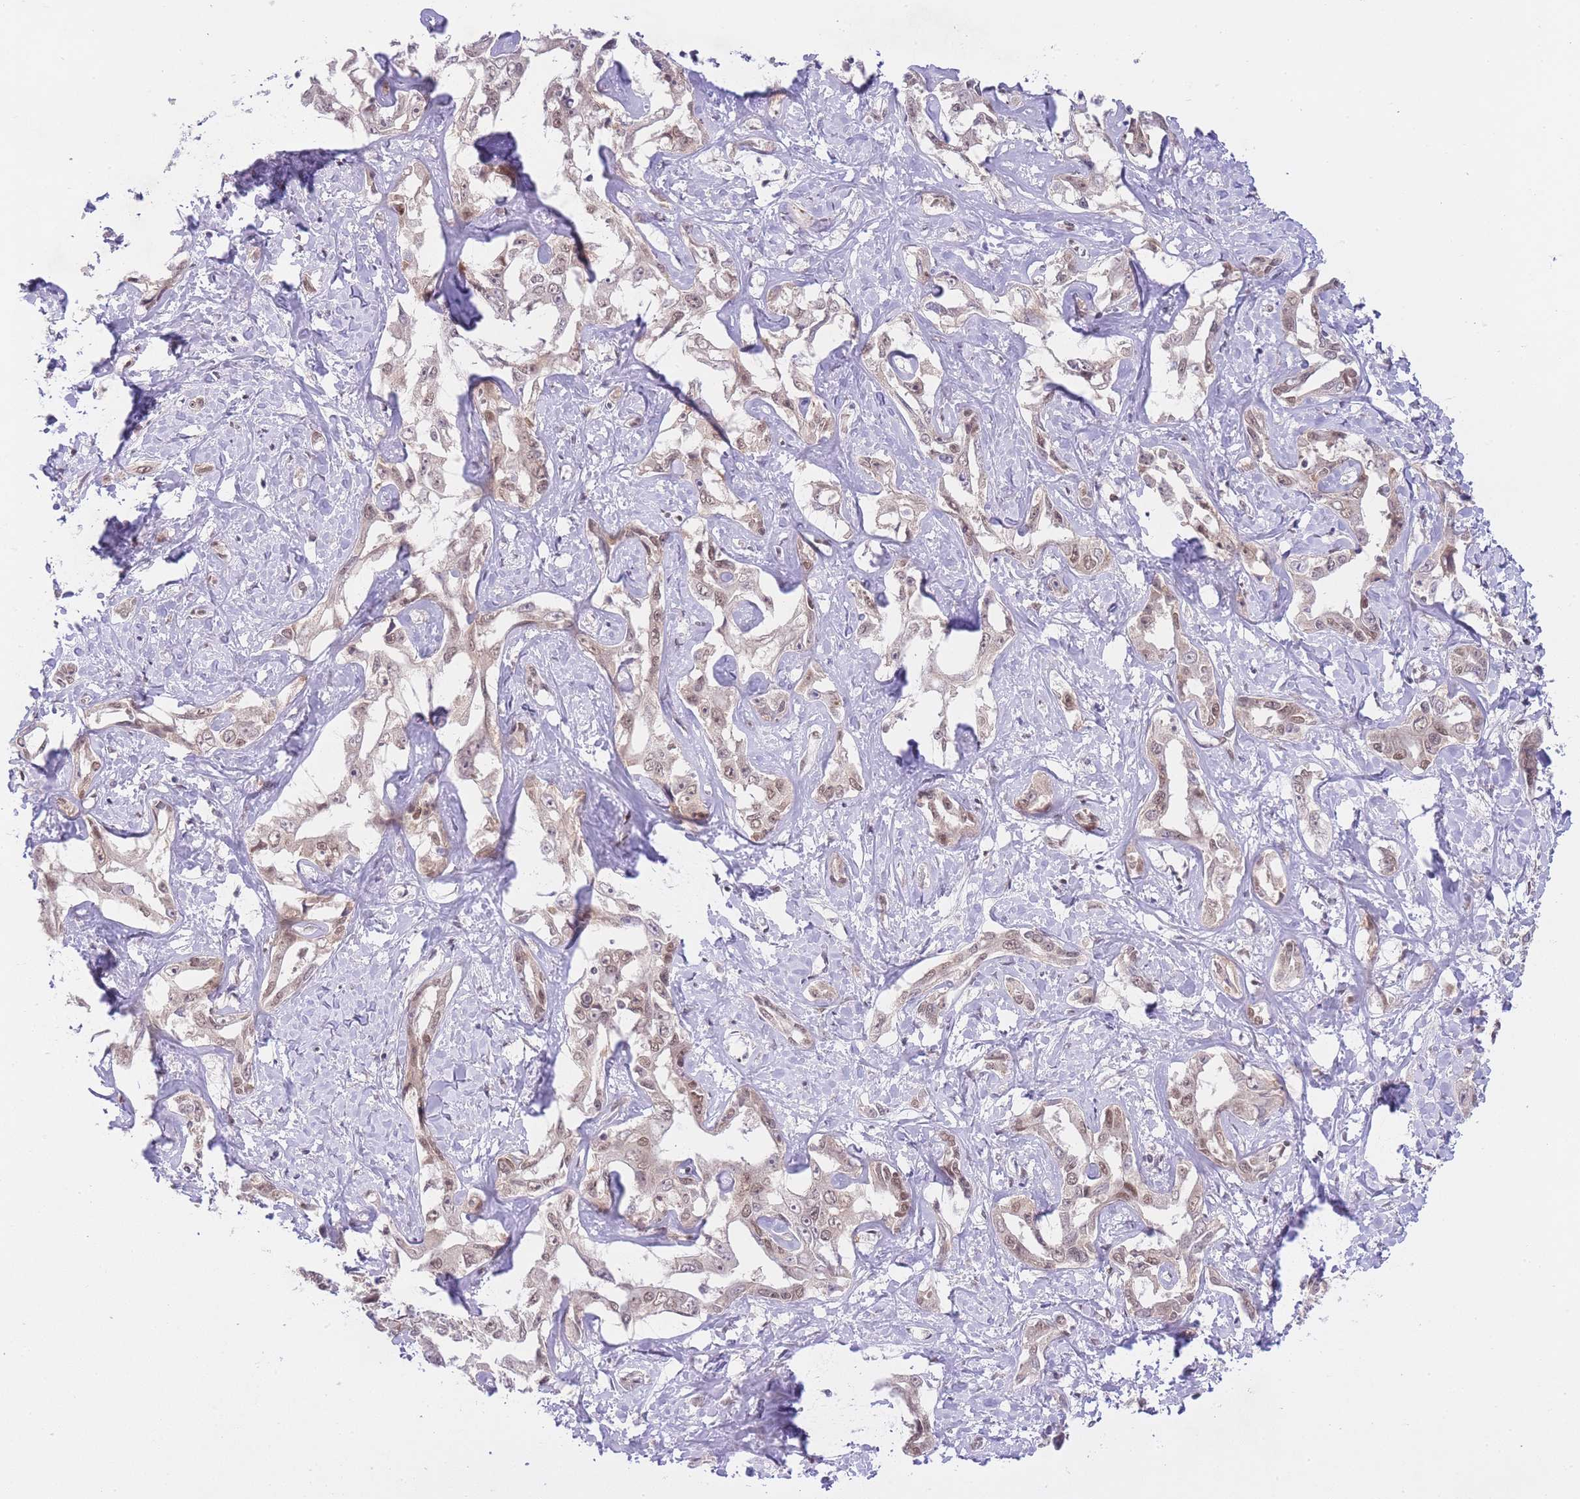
{"staining": {"intensity": "moderate", "quantity": "25%-75%", "location": "nuclear"}, "tissue": "liver cancer", "cell_type": "Tumor cells", "image_type": "cancer", "snomed": [{"axis": "morphology", "description": "Cholangiocarcinoma"}, {"axis": "topography", "description": "Liver"}], "caption": "Immunohistochemistry (IHC) photomicrograph of neoplastic tissue: human cholangiocarcinoma (liver) stained using immunohistochemistry (IHC) exhibits medium levels of moderate protein expression localized specifically in the nuclear of tumor cells, appearing as a nuclear brown color.", "gene": "TMED3", "patient": {"sex": "male", "age": 59}}